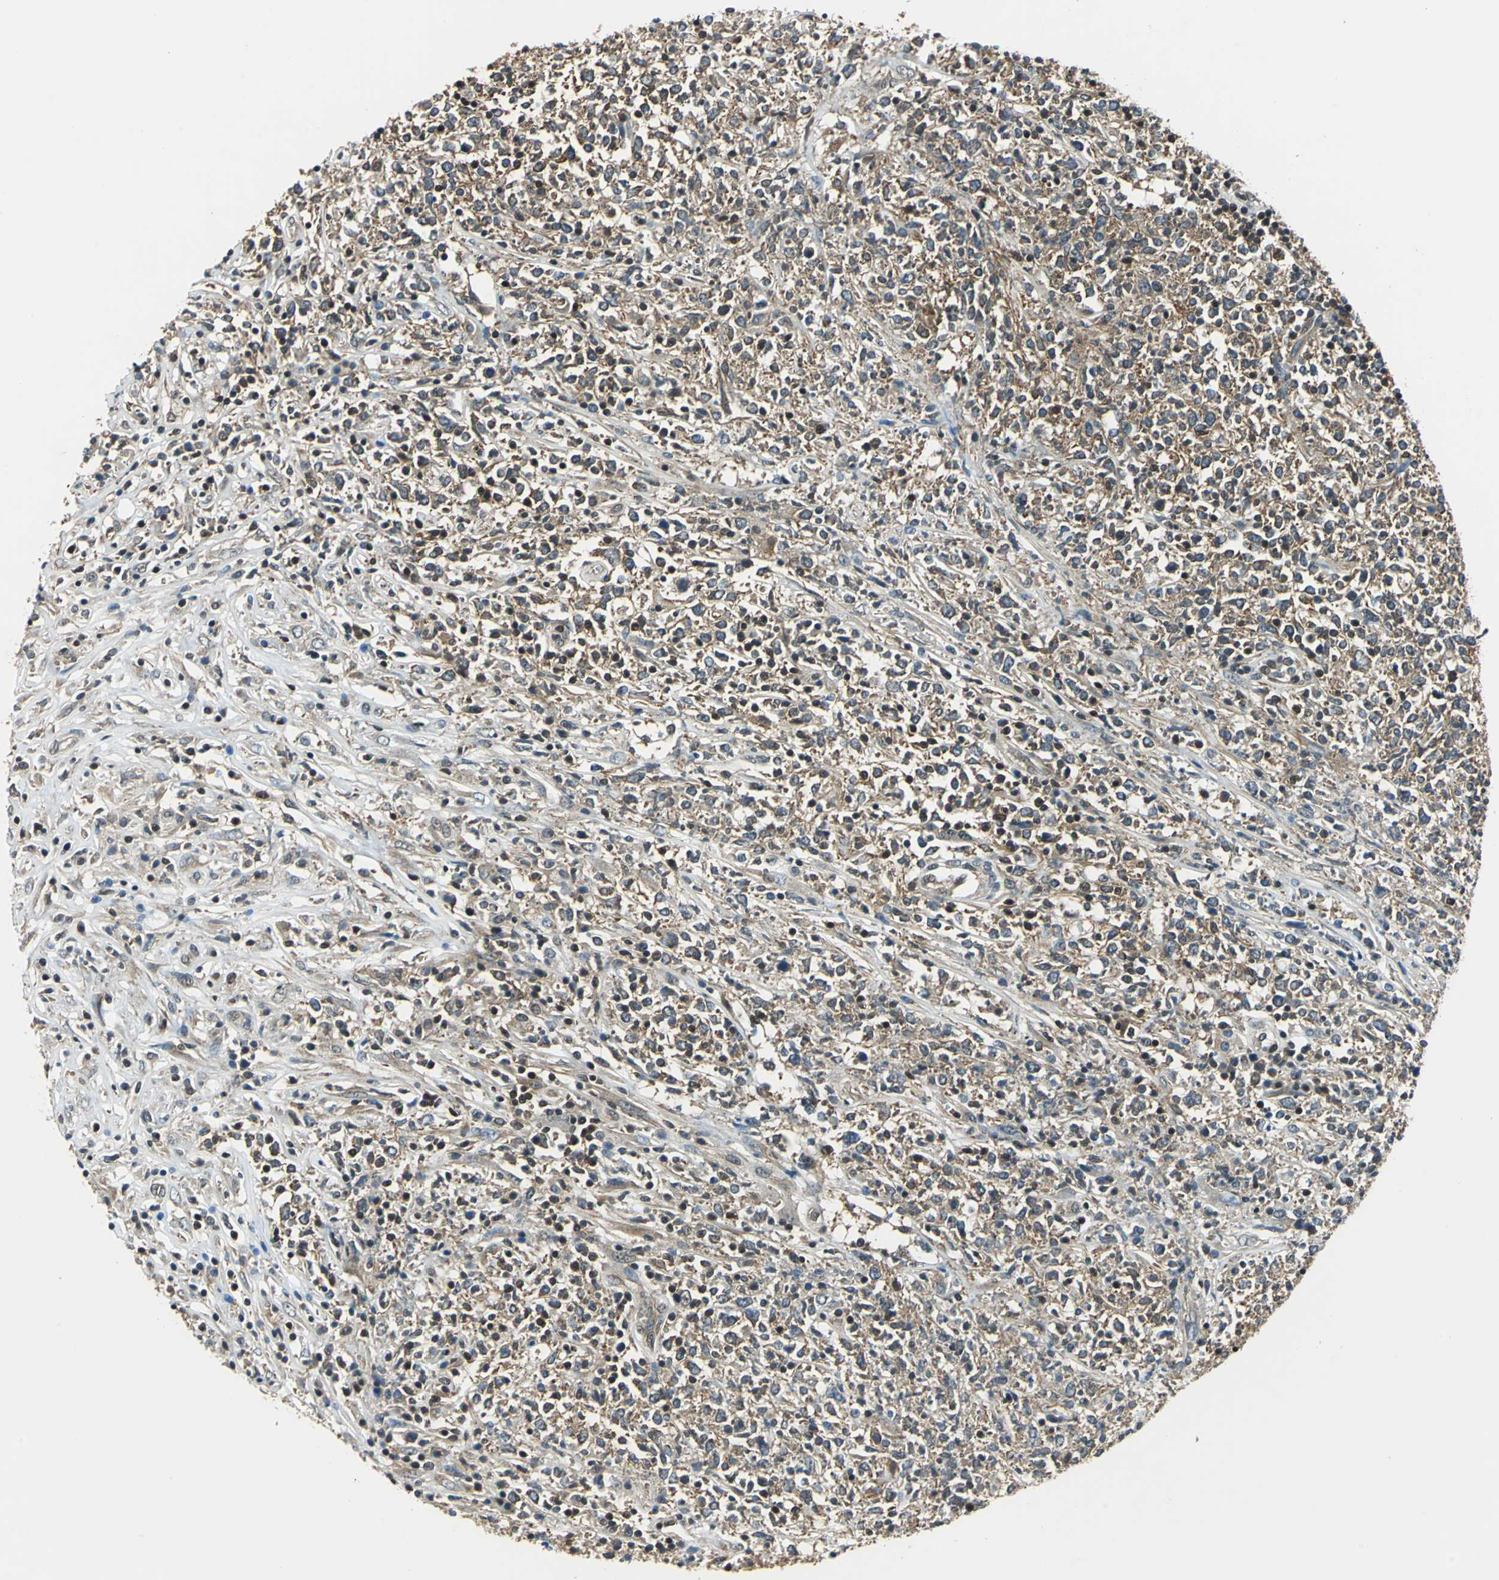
{"staining": {"intensity": "moderate", "quantity": ">75%", "location": "cytoplasmic/membranous"}, "tissue": "lymphoma", "cell_type": "Tumor cells", "image_type": "cancer", "snomed": [{"axis": "morphology", "description": "Malignant lymphoma, non-Hodgkin's type, High grade"}, {"axis": "topography", "description": "Lymph node"}], "caption": "An immunohistochemistry histopathology image of neoplastic tissue is shown. Protein staining in brown shows moderate cytoplasmic/membranous positivity in malignant lymphoma, non-Hodgkin's type (high-grade) within tumor cells. Using DAB (brown) and hematoxylin (blue) stains, captured at high magnification using brightfield microscopy.", "gene": "ARPC3", "patient": {"sex": "female", "age": 84}}